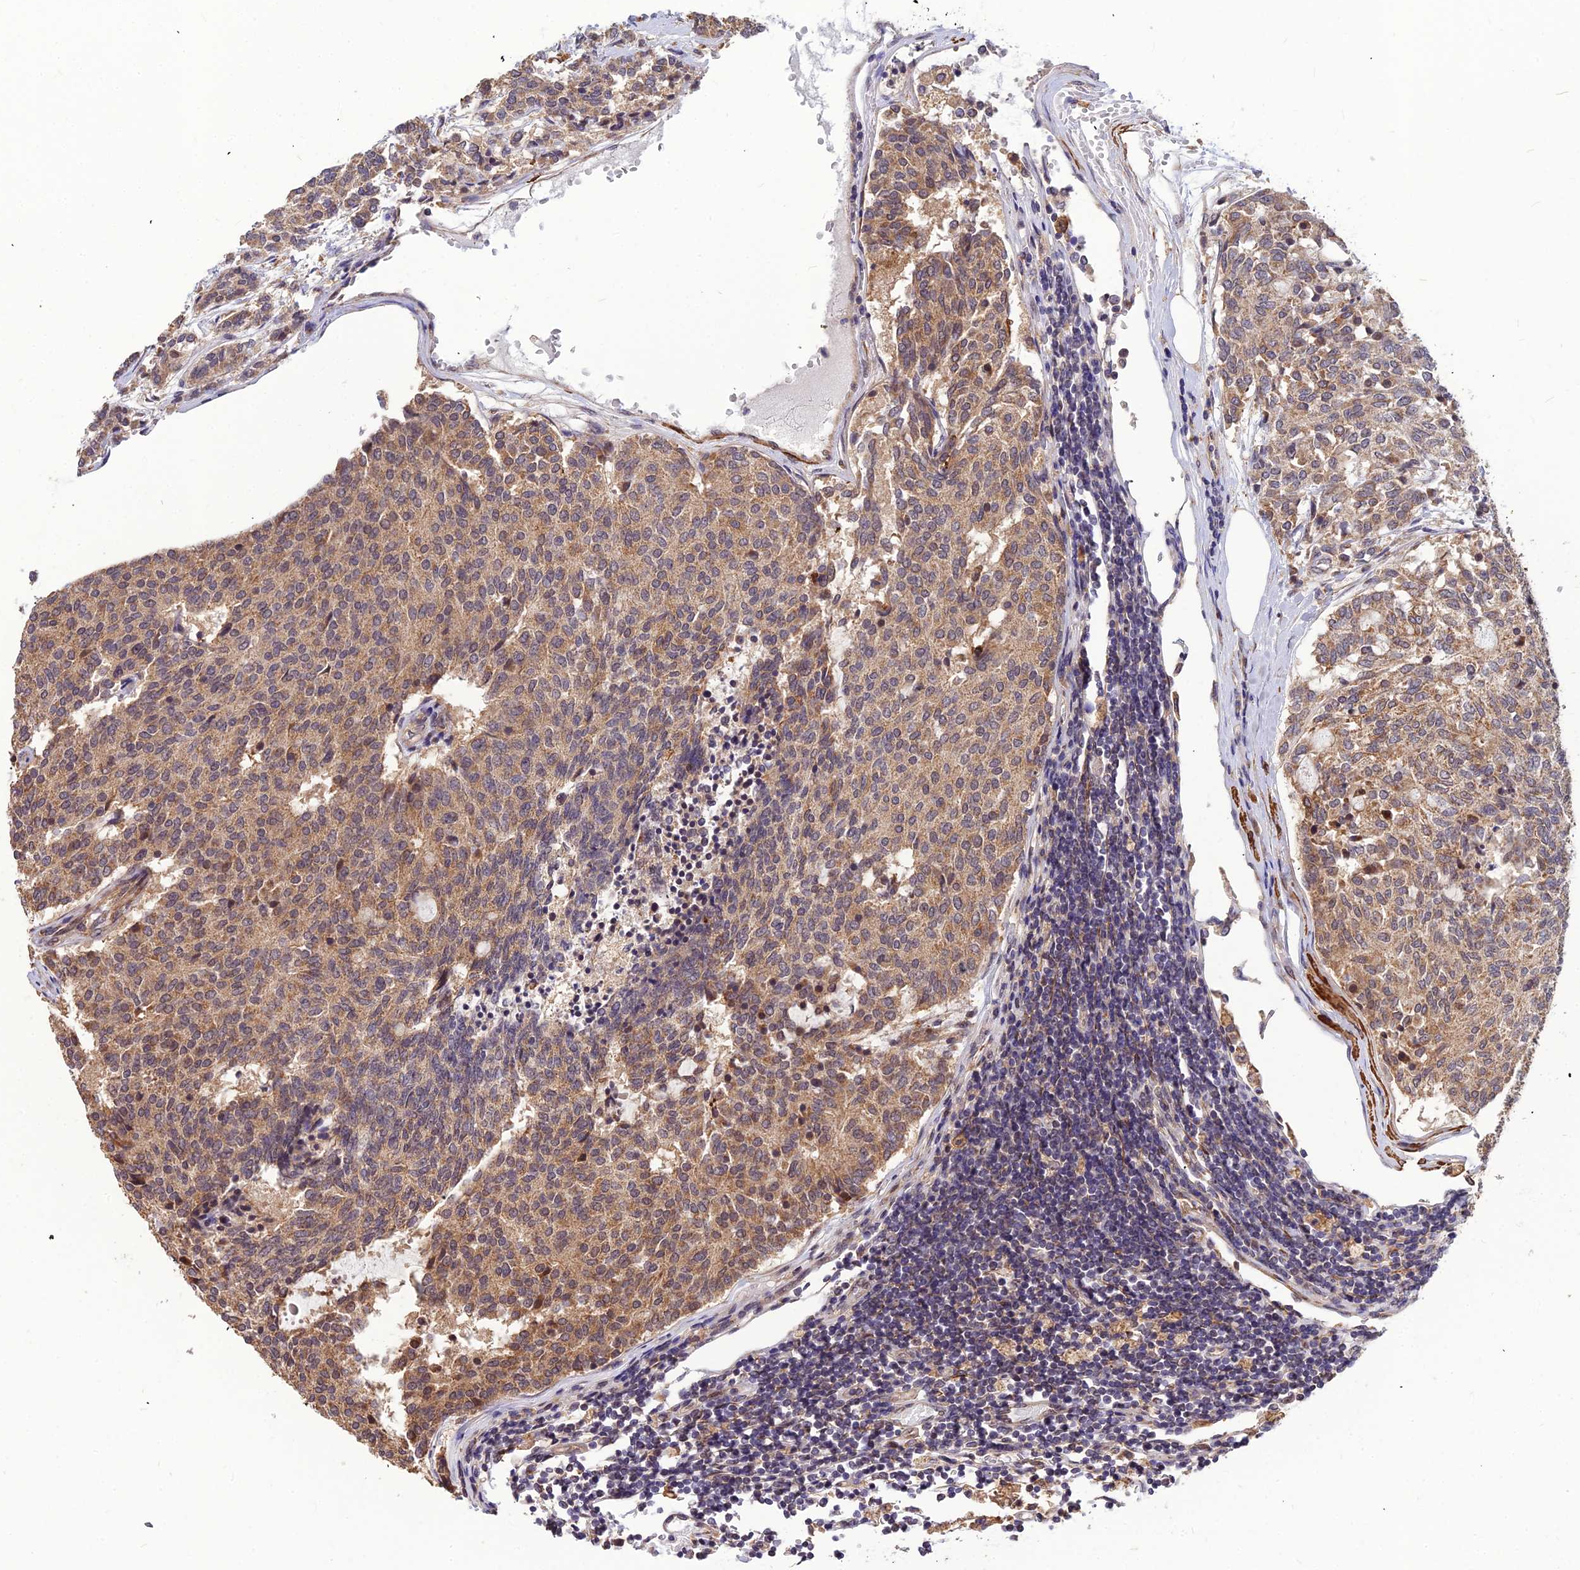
{"staining": {"intensity": "moderate", "quantity": ">75%", "location": "cytoplasmic/membranous"}, "tissue": "carcinoid", "cell_type": "Tumor cells", "image_type": "cancer", "snomed": [{"axis": "morphology", "description": "Carcinoid, malignant, NOS"}, {"axis": "topography", "description": "Pancreas"}], "caption": "The image exhibits staining of carcinoid (malignant), revealing moderate cytoplasmic/membranous protein expression (brown color) within tumor cells.", "gene": "LEKR1", "patient": {"sex": "female", "age": 54}}